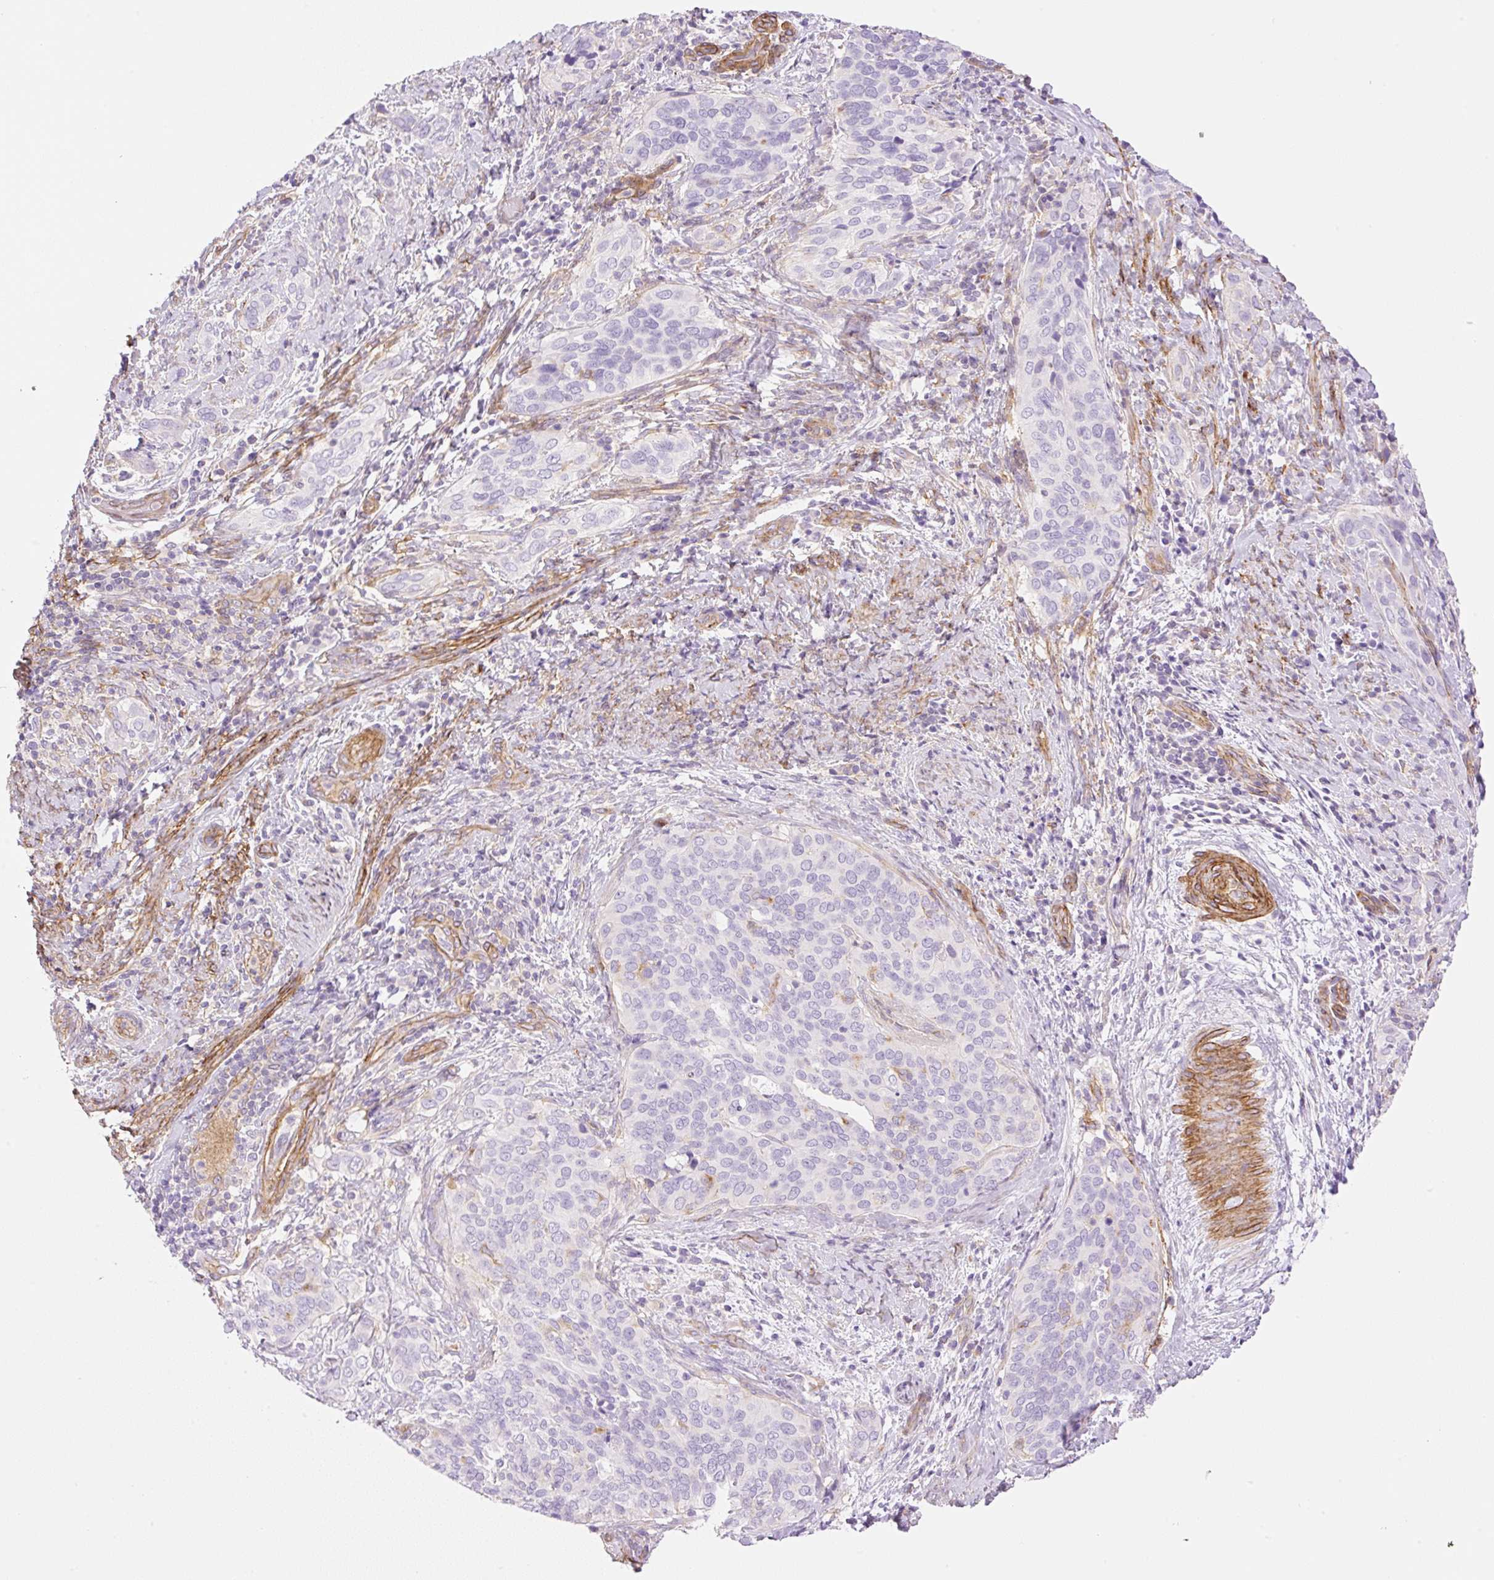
{"staining": {"intensity": "negative", "quantity": "none", "location": "none"}, "tissue": "cervical cancer", "cell_type": "Tumor cells", "image_type": "cancer", "snomed": [{"axis": "morphology", "description": "Squamous cell carcinoma, NOS"}, {"axis": "topography", "description": "Cervix"}], "caption": "Immunohistochemistry image of neoplastic tissue: cervical cancer stained with DAB (3,3'-diaminobenzidine) shows no significant protein expression in tumor cells.", "gene": "EHD3", "patient": {"sex": "female", "age": 38}}